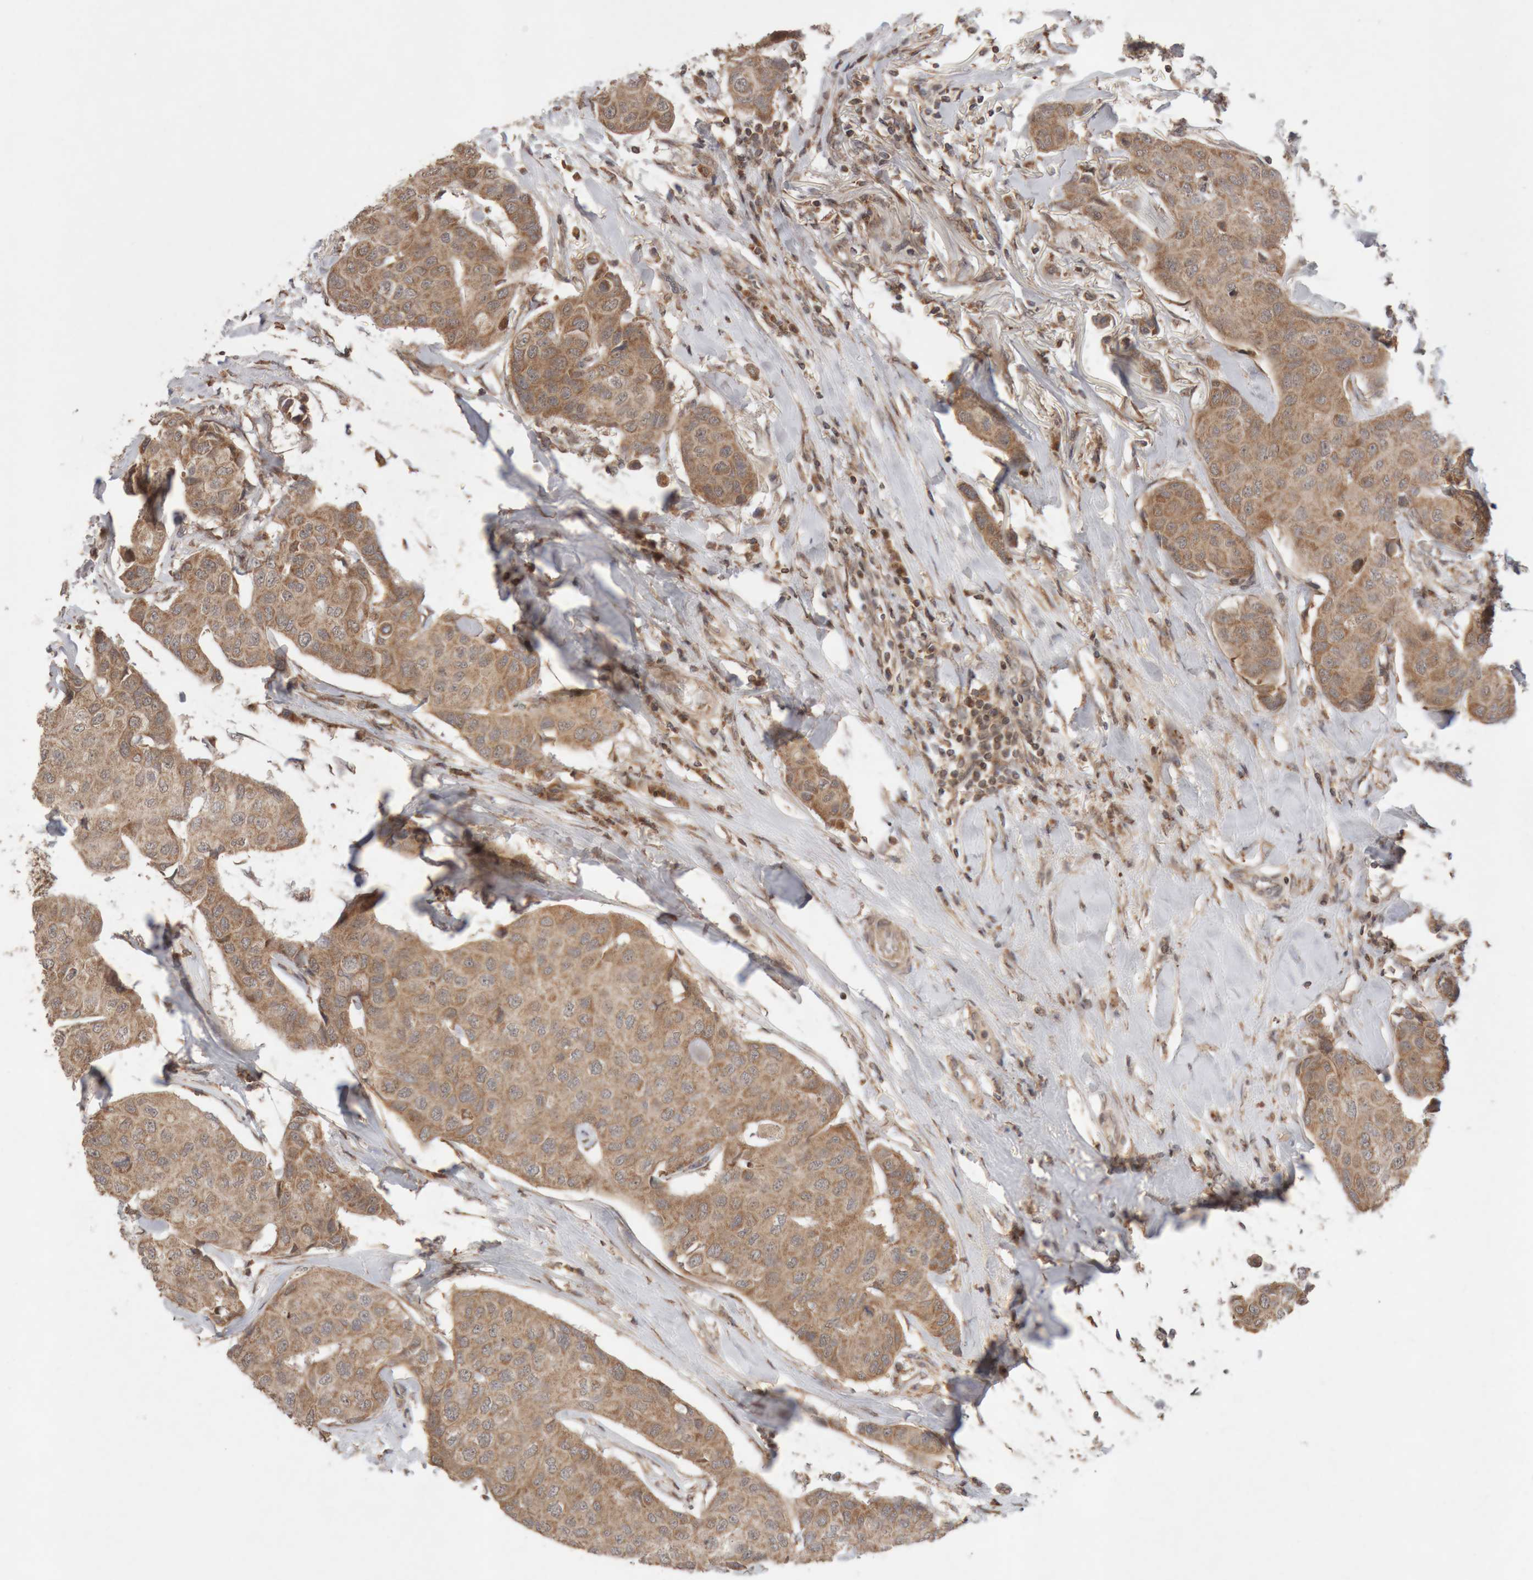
{"staining": {"intensity": "moderate", "quantity": ">75%", "location": "cytoplasmic/membranous"}, "tissue": "breast cancer", "cell_type": "Tumor cells", "image_type": "cancer", "snomed": [{"axis": "morphology", "description": "Duct carcinoma"}, {"axis": "topography", "description": "Breast"}], "caption": "This micrograph exhibits breast intraductal carcinoma stained with IHC to label a protein in brown. The cytoplasmic/membranous of tumor cells show moderate positivity for the protein. Nuclei are counter-stained blue.", "gene": "KIF21B", "patient": {"sex": "female", "age": 80}}